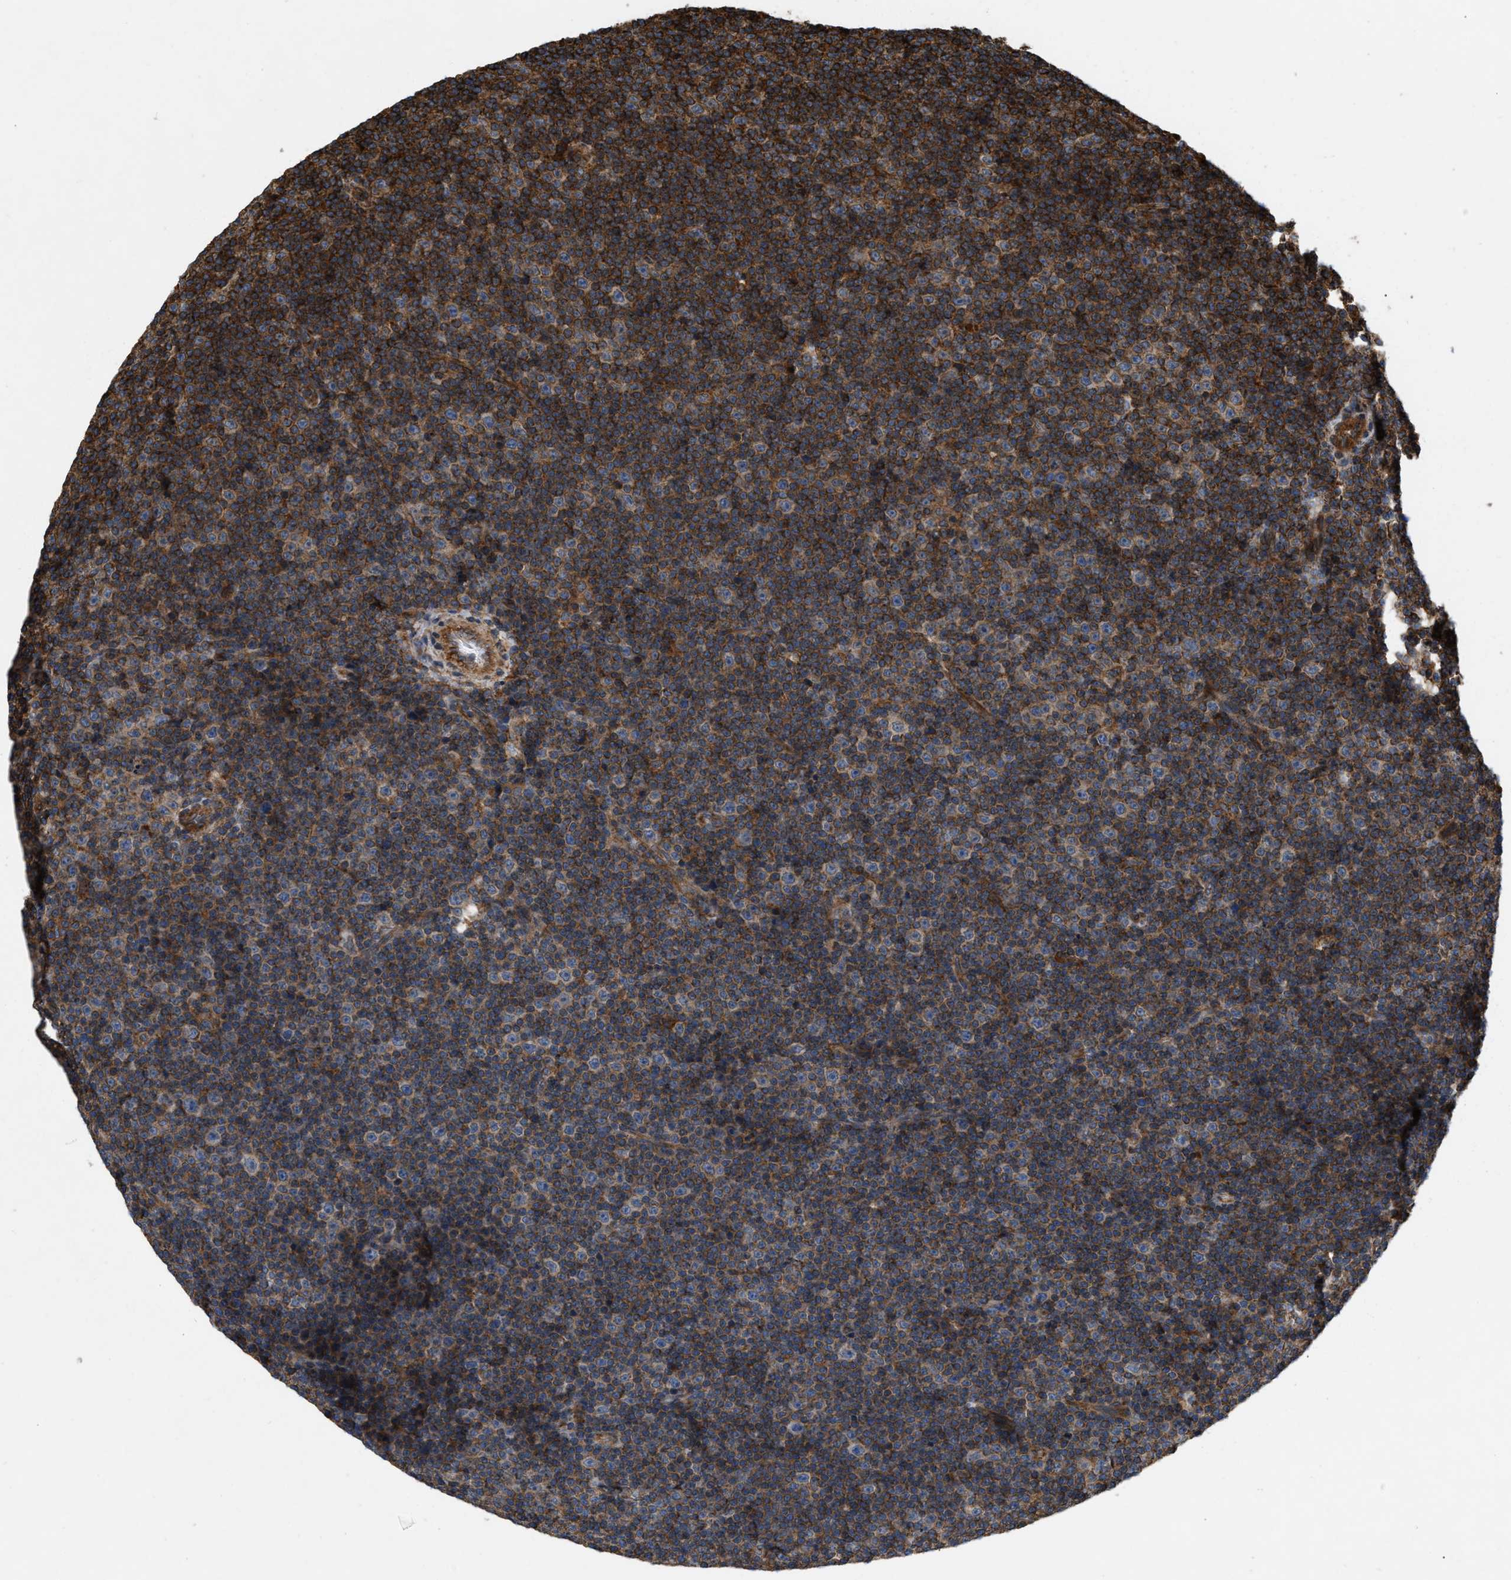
{"staining": {"intensity": "strong", "quantity": "25%-75%", "location": "cytoplasmic/membranous"}, "tissue": "lymphoma", "cell_type": "Tumor cells", "image_type": "cancer", "snomed": [{"axis": "morphology", "description": "Malignant lymphoma, non-Hodgkin's type, Low grade"}, {"axis": "topography", "description": "Lymph node"}], "caption": "The micrograph reveals a brown stain indicating the presence of a protein in the cytoplasmic/membranous of tumor cells in malignant lymphoma, non-Hodgkin's type (low-grade).", "gene": "GNB4", "patient": {"sex": "female", "age": 67}}